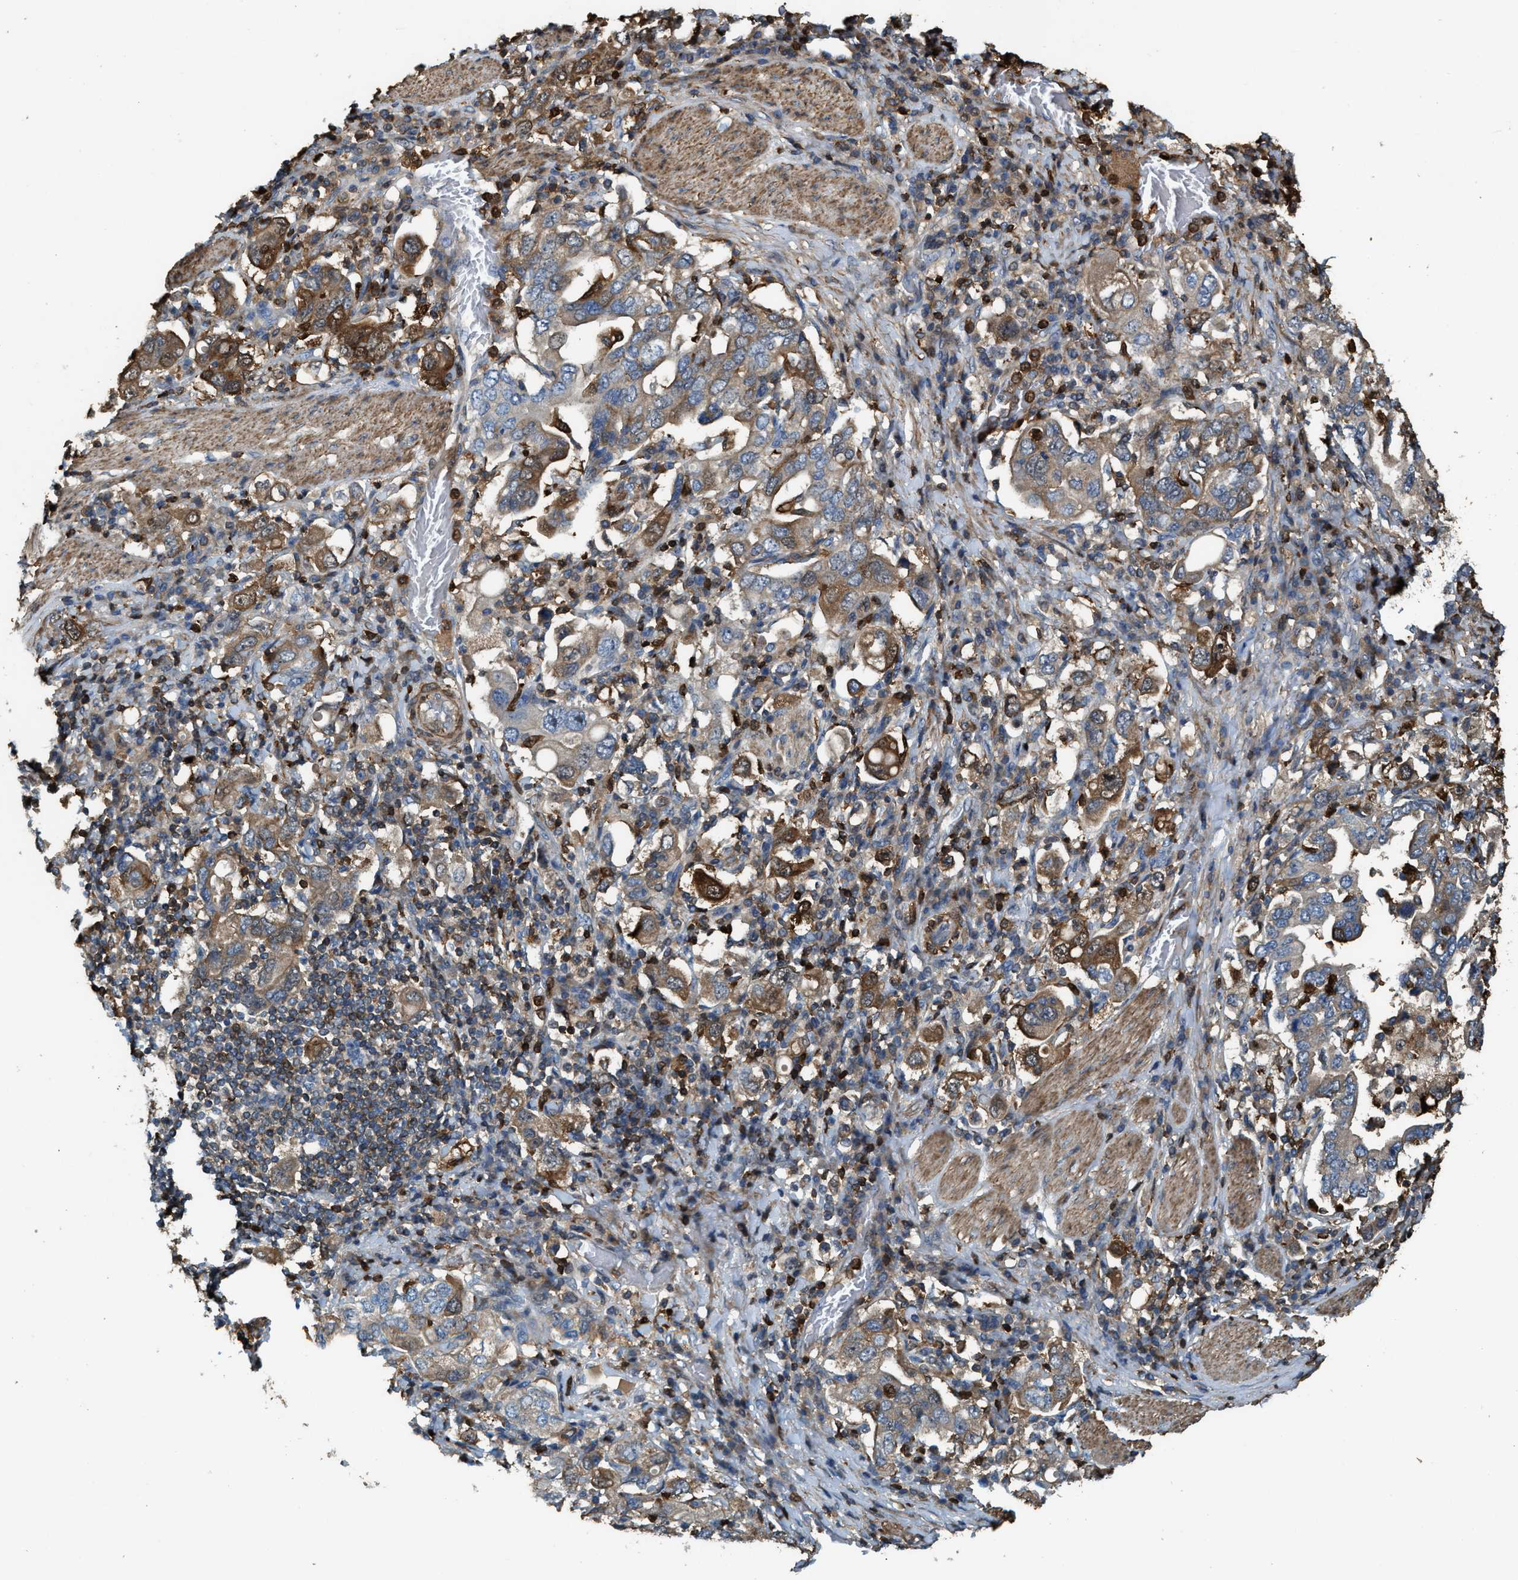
{"staining": {"intensity": "moderate", "quantity": ">75%", "location": "cytoplasmic/membranous"}, "tissue": "stomach cancer", "cell_type": "Tumor cells", "image_type": "cancer", "snomed": [{"axis": "morphology", "description": "Adenocarcinoma, NOS"}, {"axis": "topography", "description": "Stomach, upper"}], "caption": "A brown stain highlights moderate cytoplasmic/membranous positivity of a protein in stomach cancer (adenocarcinoma) tumor cells.", "gene": "SERPINB5", "patient": {"sex": "male", "age": 62}}